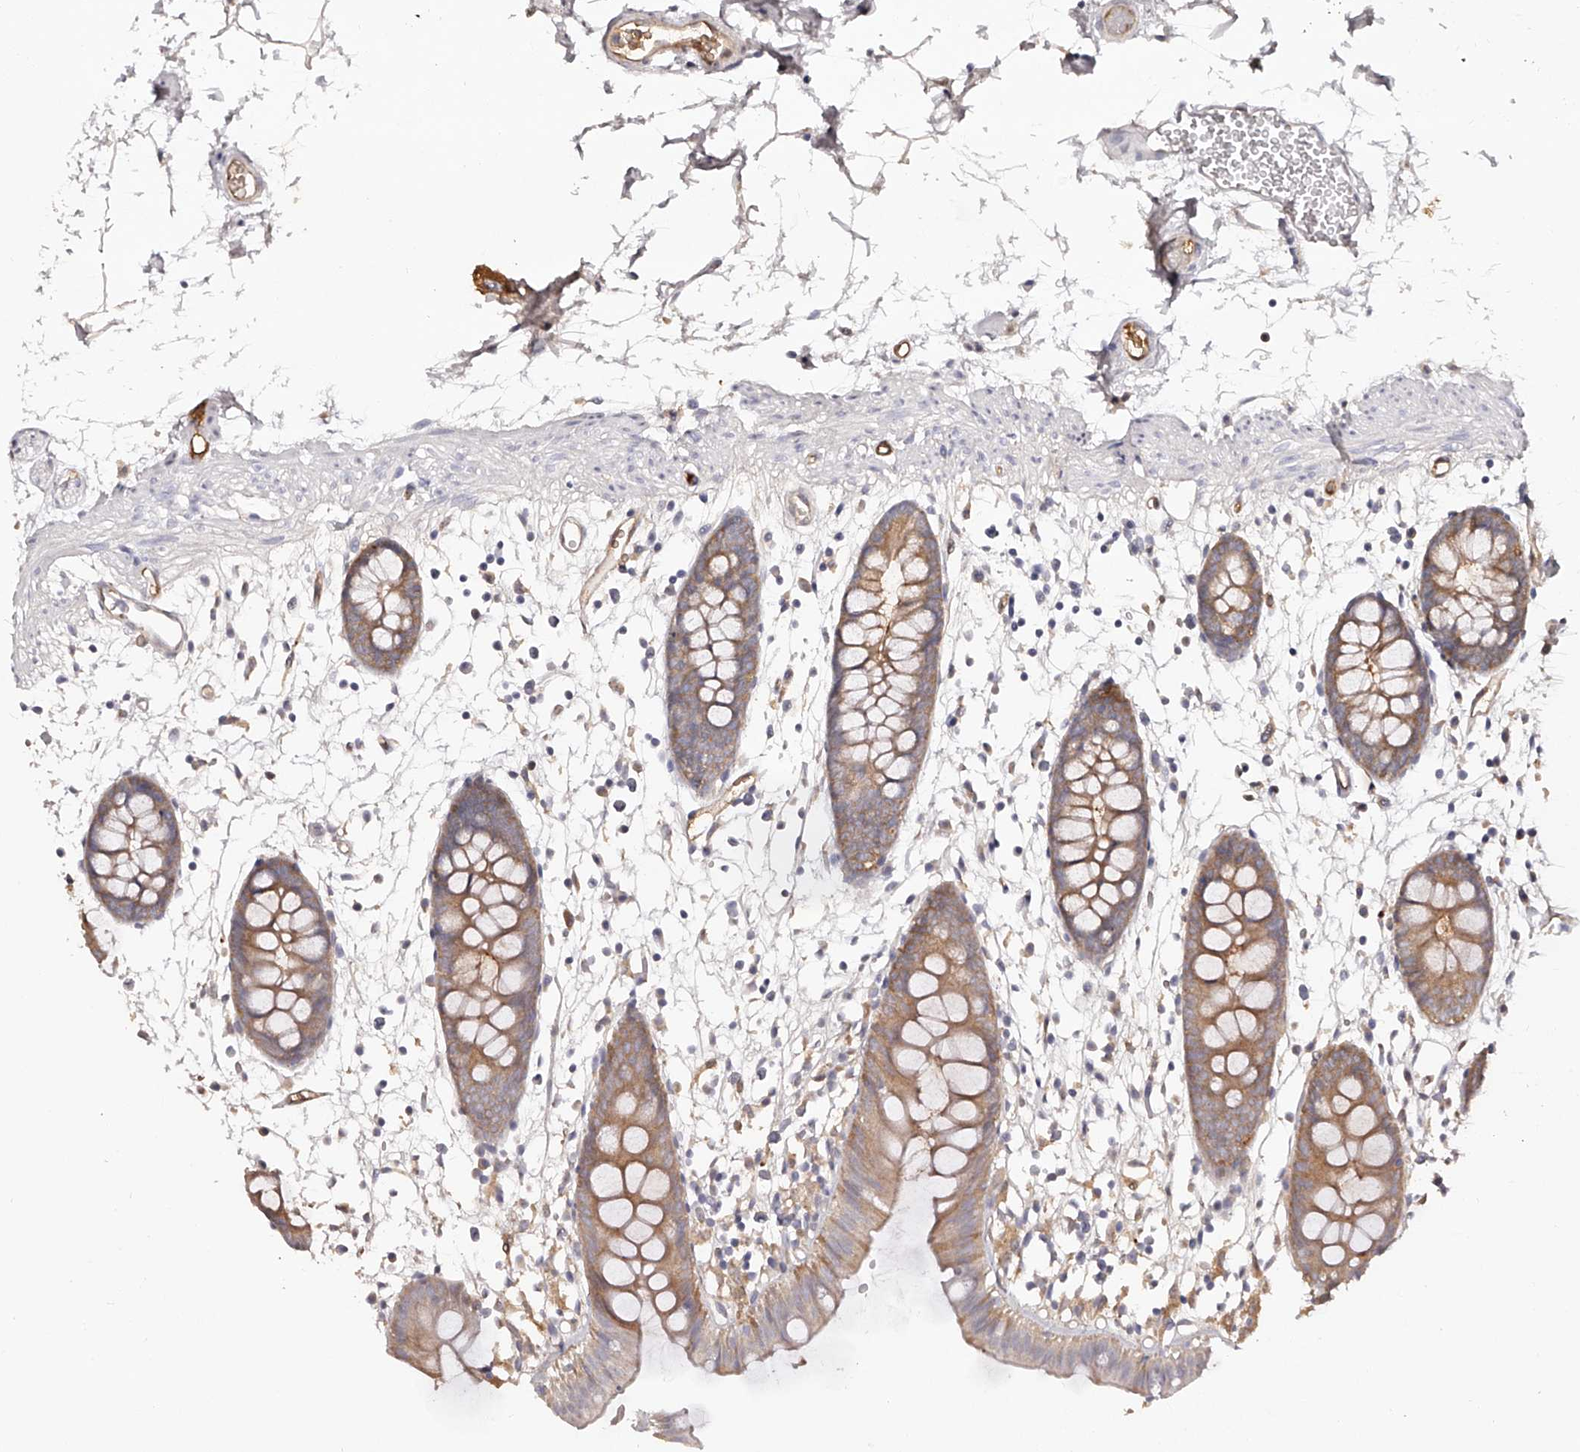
{"staining": {"intensity": "moderate", "quantity": ">75%", "location": "cytoplasmic/membranous"}, "tissue": "colon", "cell_type": "Endothelial cells", "image_type": "normal", "snomed": [{"axis": "morphology", "description": "Normal tissue, NOS"}, {"axis": "topography", "description": "Colon"}], "caption": "Unremarkable colon was stained to show a protein in brown. There is medium levels of moderate cytoplasmic/membranous positivity in approximately >75% of endothelial cells.", "gene": "LAP3", "patient": {"sex": "male", "age": 56}}